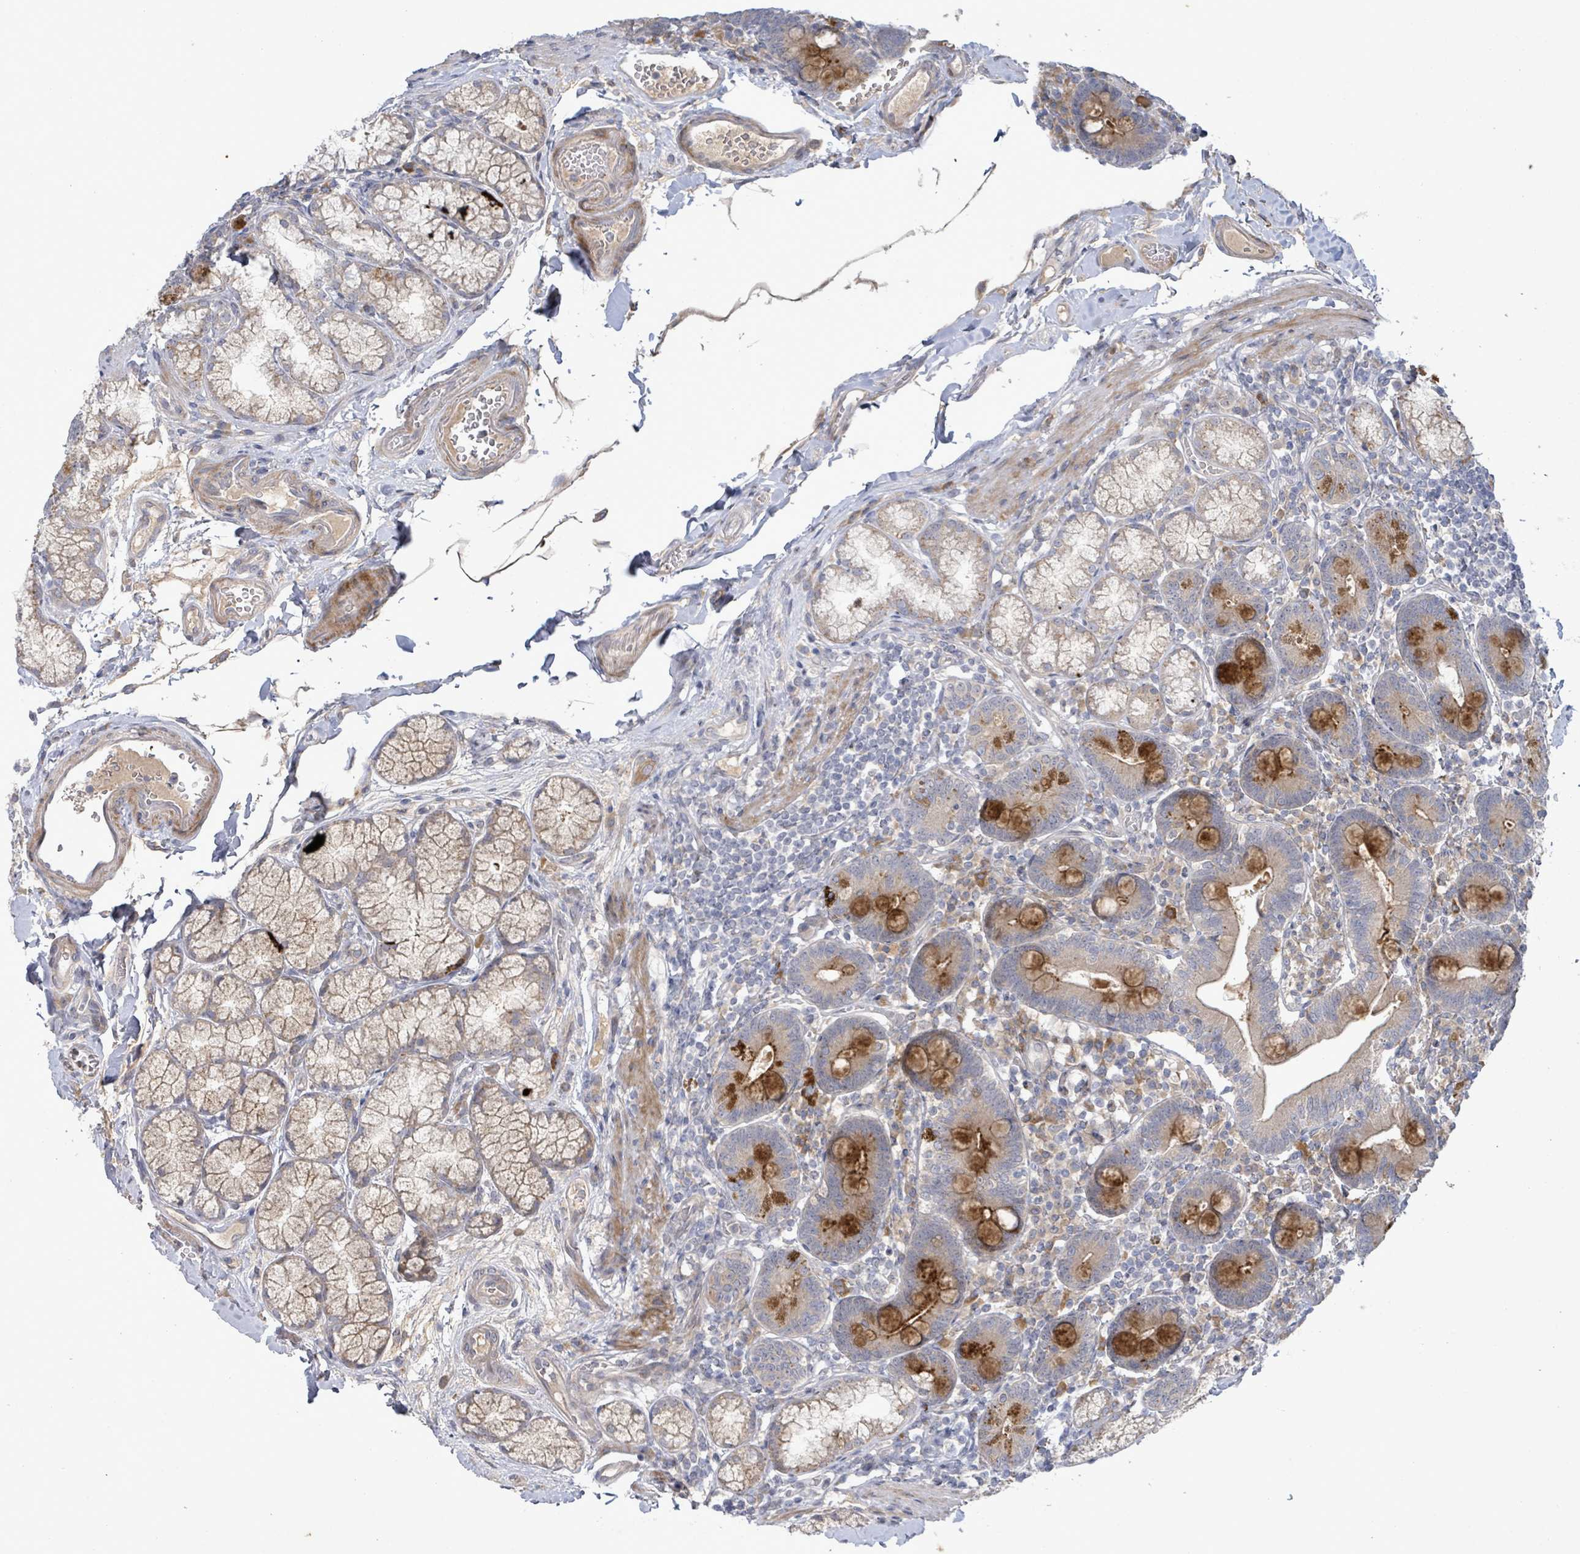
{"staining": {"intensity": "strong", "quantity": "25%-75%", "location": "cytoplasmic/membranous"}, "tissue": "duodenum", "cell_type": "Glandular cells", "image_type": "normal", "snomed": [{"axis": "morphology", "description": "Normal tissue, NOS"}, {"axis": "topography", "description": "Duodenum"}], "caption": "Protein analysis of benign duodenum reveals strong cytoplasmic/membranous positivity in about 25%-75% of glandular cells.", "gene": "SLIT3", "patient": {"sex": "female", "age": 67}}